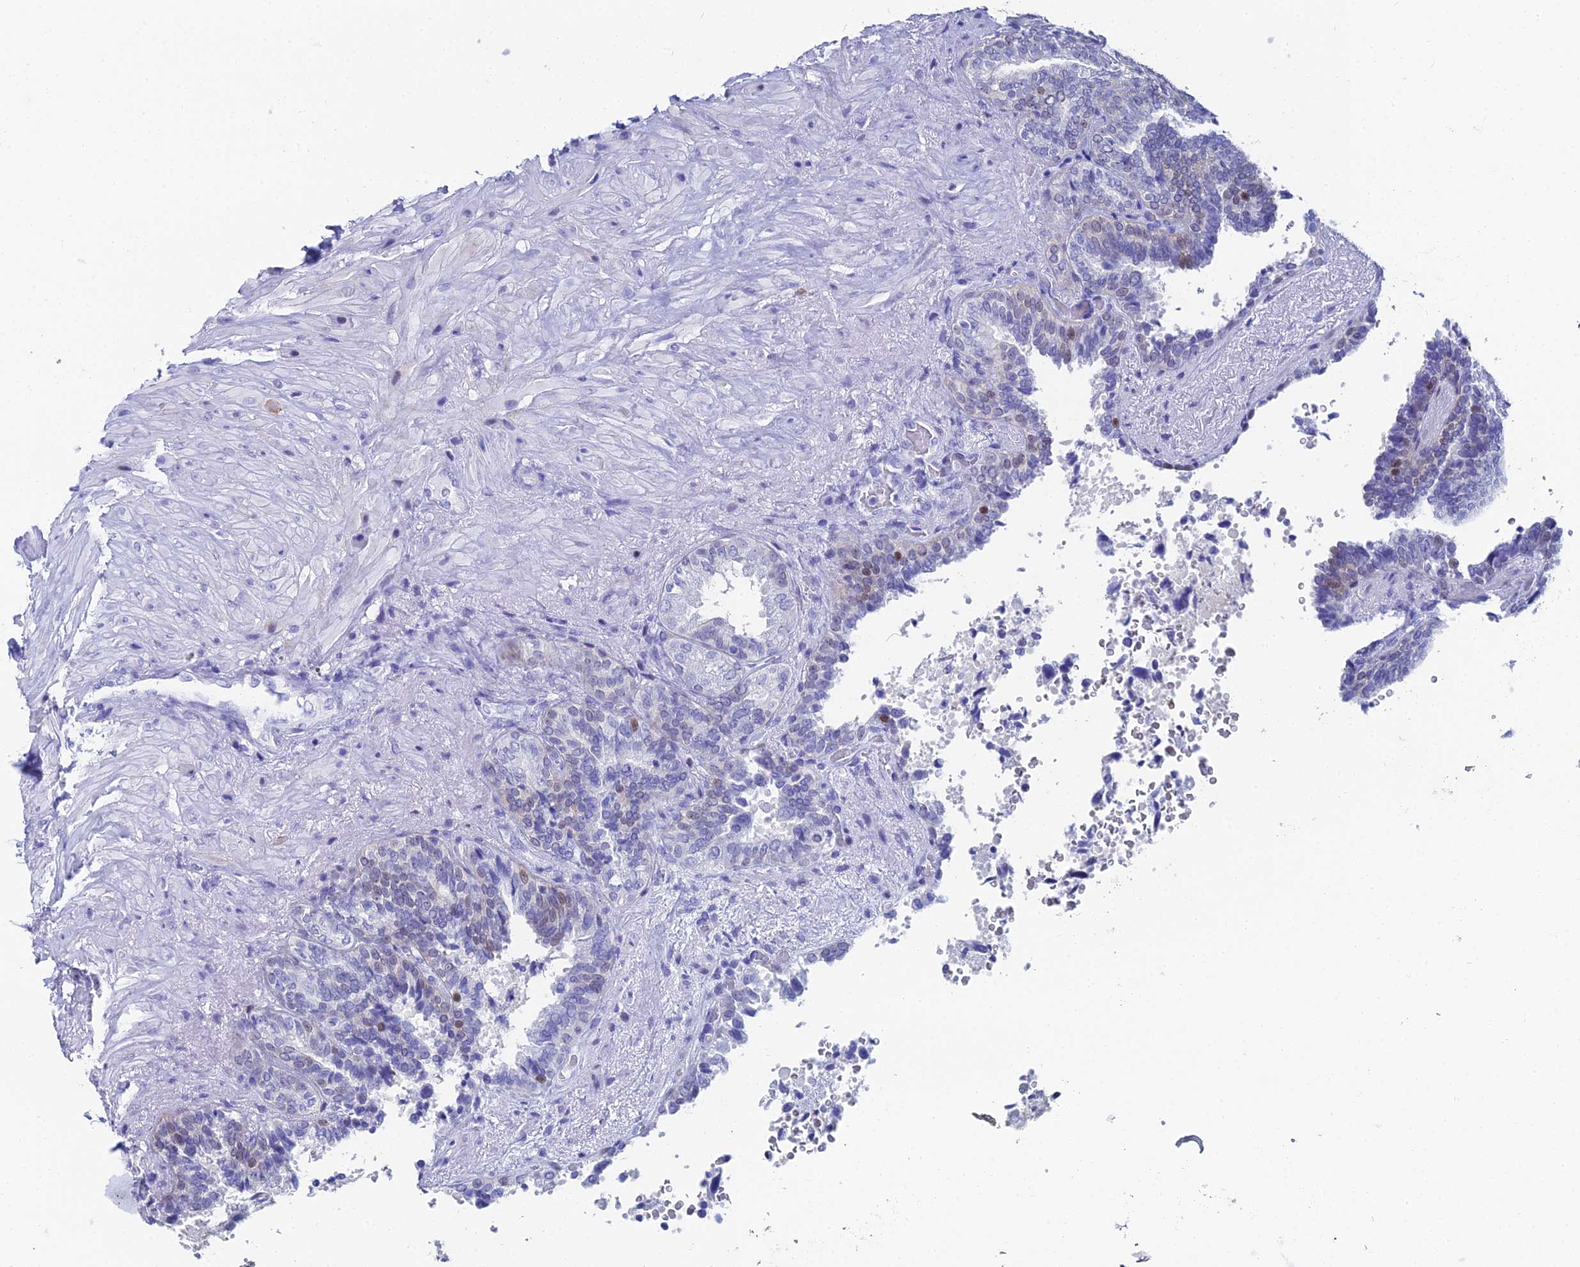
{"staining": {"intensity": "negative", "quantity": "none", "location": "none"}, "tissue": "seminal vesicle", "cell_type": "Glandular cells", "image_type": "normal", "snomed": [{"axis": "morphology", "description": "Normal tissue, NOS"}, {"axis": "topography", "description": "Seminal veicle"}, {"axis": "topography", "description": "Peripheral nerve tissue"}], "caption": "DAB (3,3'-diaminobenzidine) immunohistochemical staining of unremarkable seminal vesicle reveals no significant staining in glandular cells. (DAB (3,3'-diaminobenzidine) immunohistochemistry visualized using brightfield microscopy, high magnification).", "gene": "HSPA1L", "patient": {"sex": "male", "age": 63}}